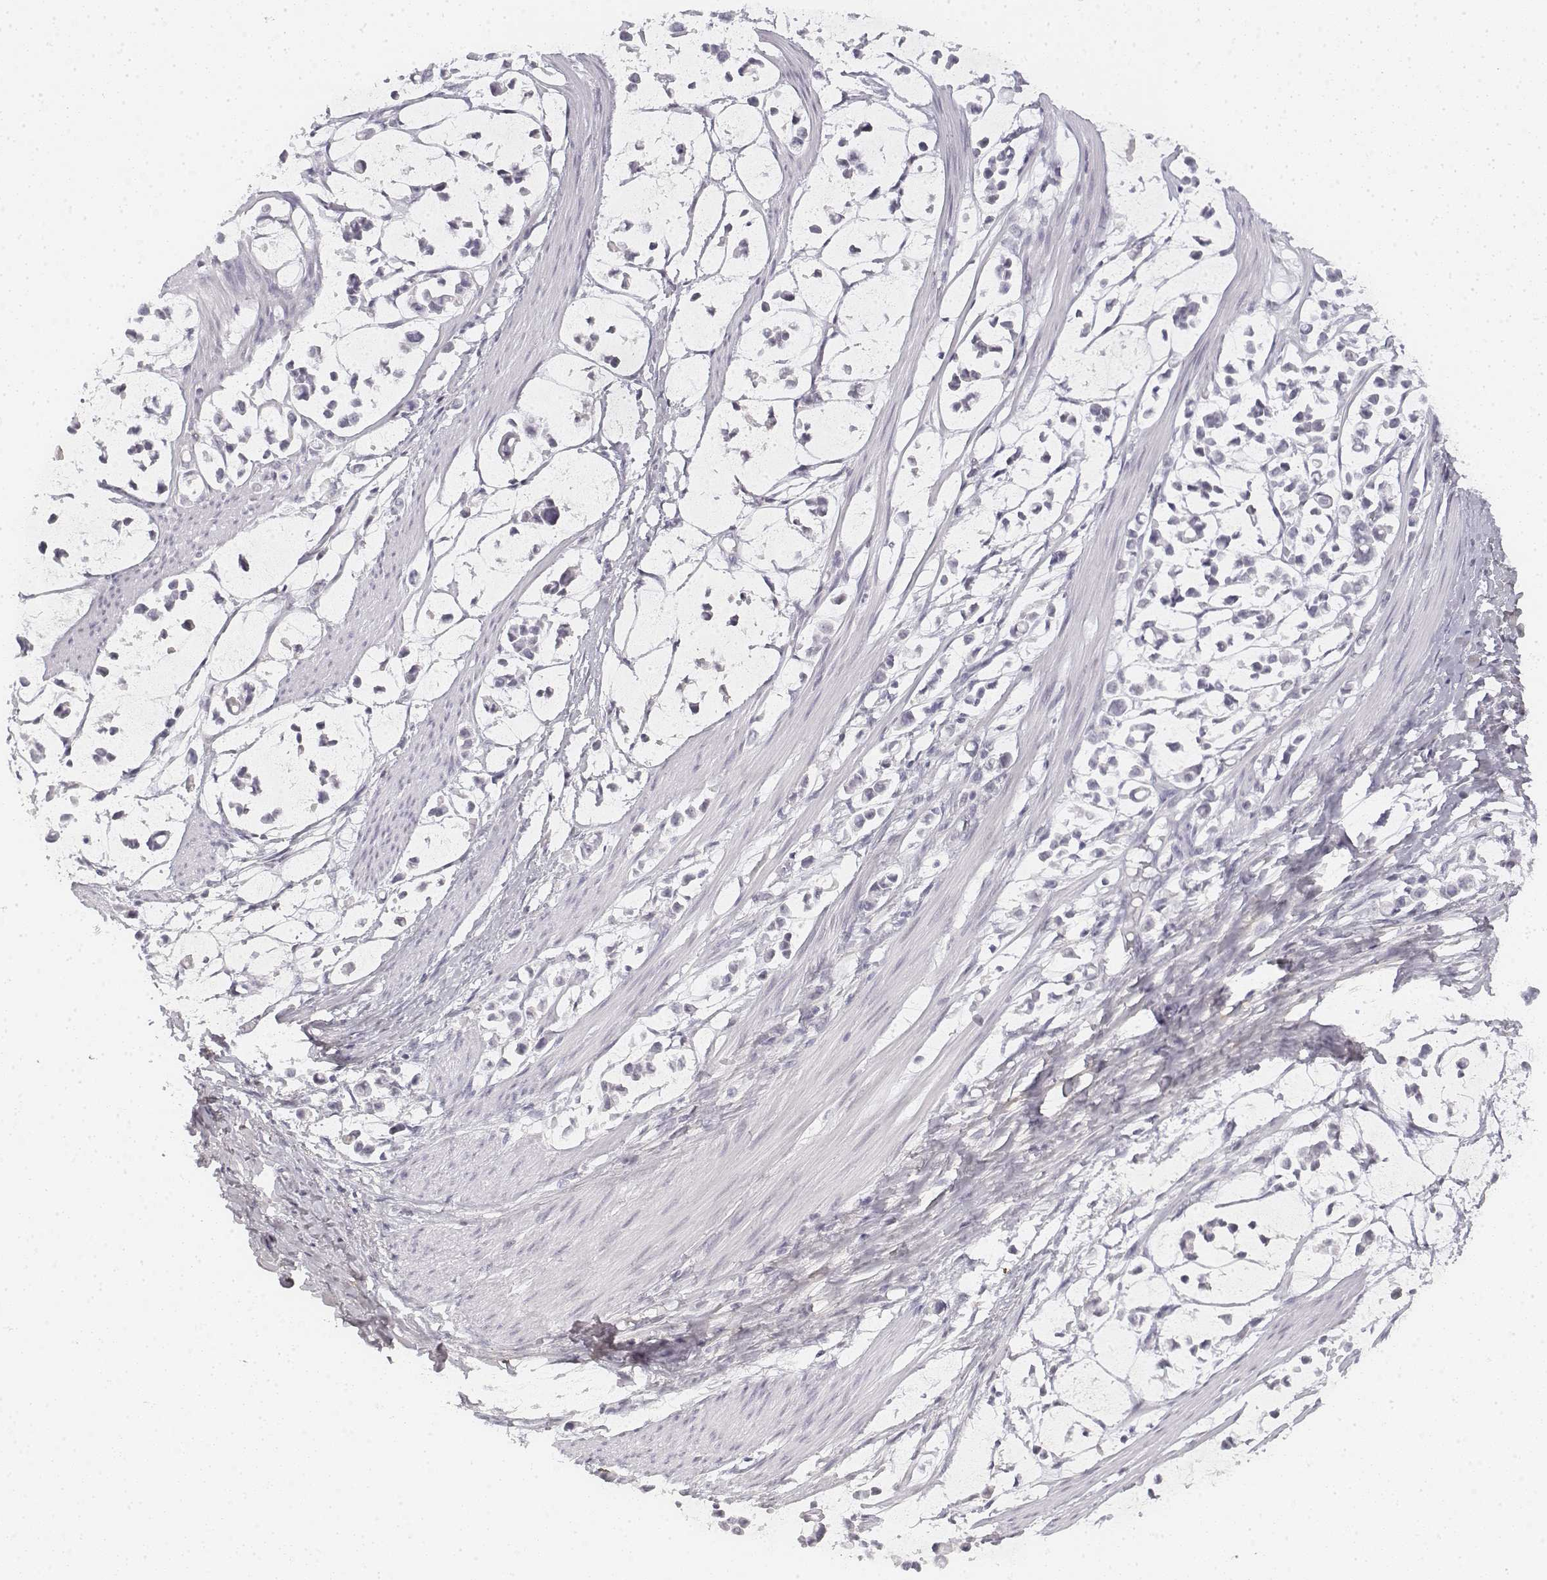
{"staining": {"intensity": "negative", "quantity": "none", "location": "none"}, "tissue": "stomach cancer", "cell_type": "Tumor cells", "image_type": "cancer", "snomed": [{"axis": "morphology", "description": "Adenocarcinoma, NOS"}, {"axis": "topography", "description": "Stomach"}], "caption": "Protein analysis of stomach adenocarcinoma exhibits no significant expression in tumor cells.", "gene": "KRT84", "patient": {"sex": "male", "age": 82}}